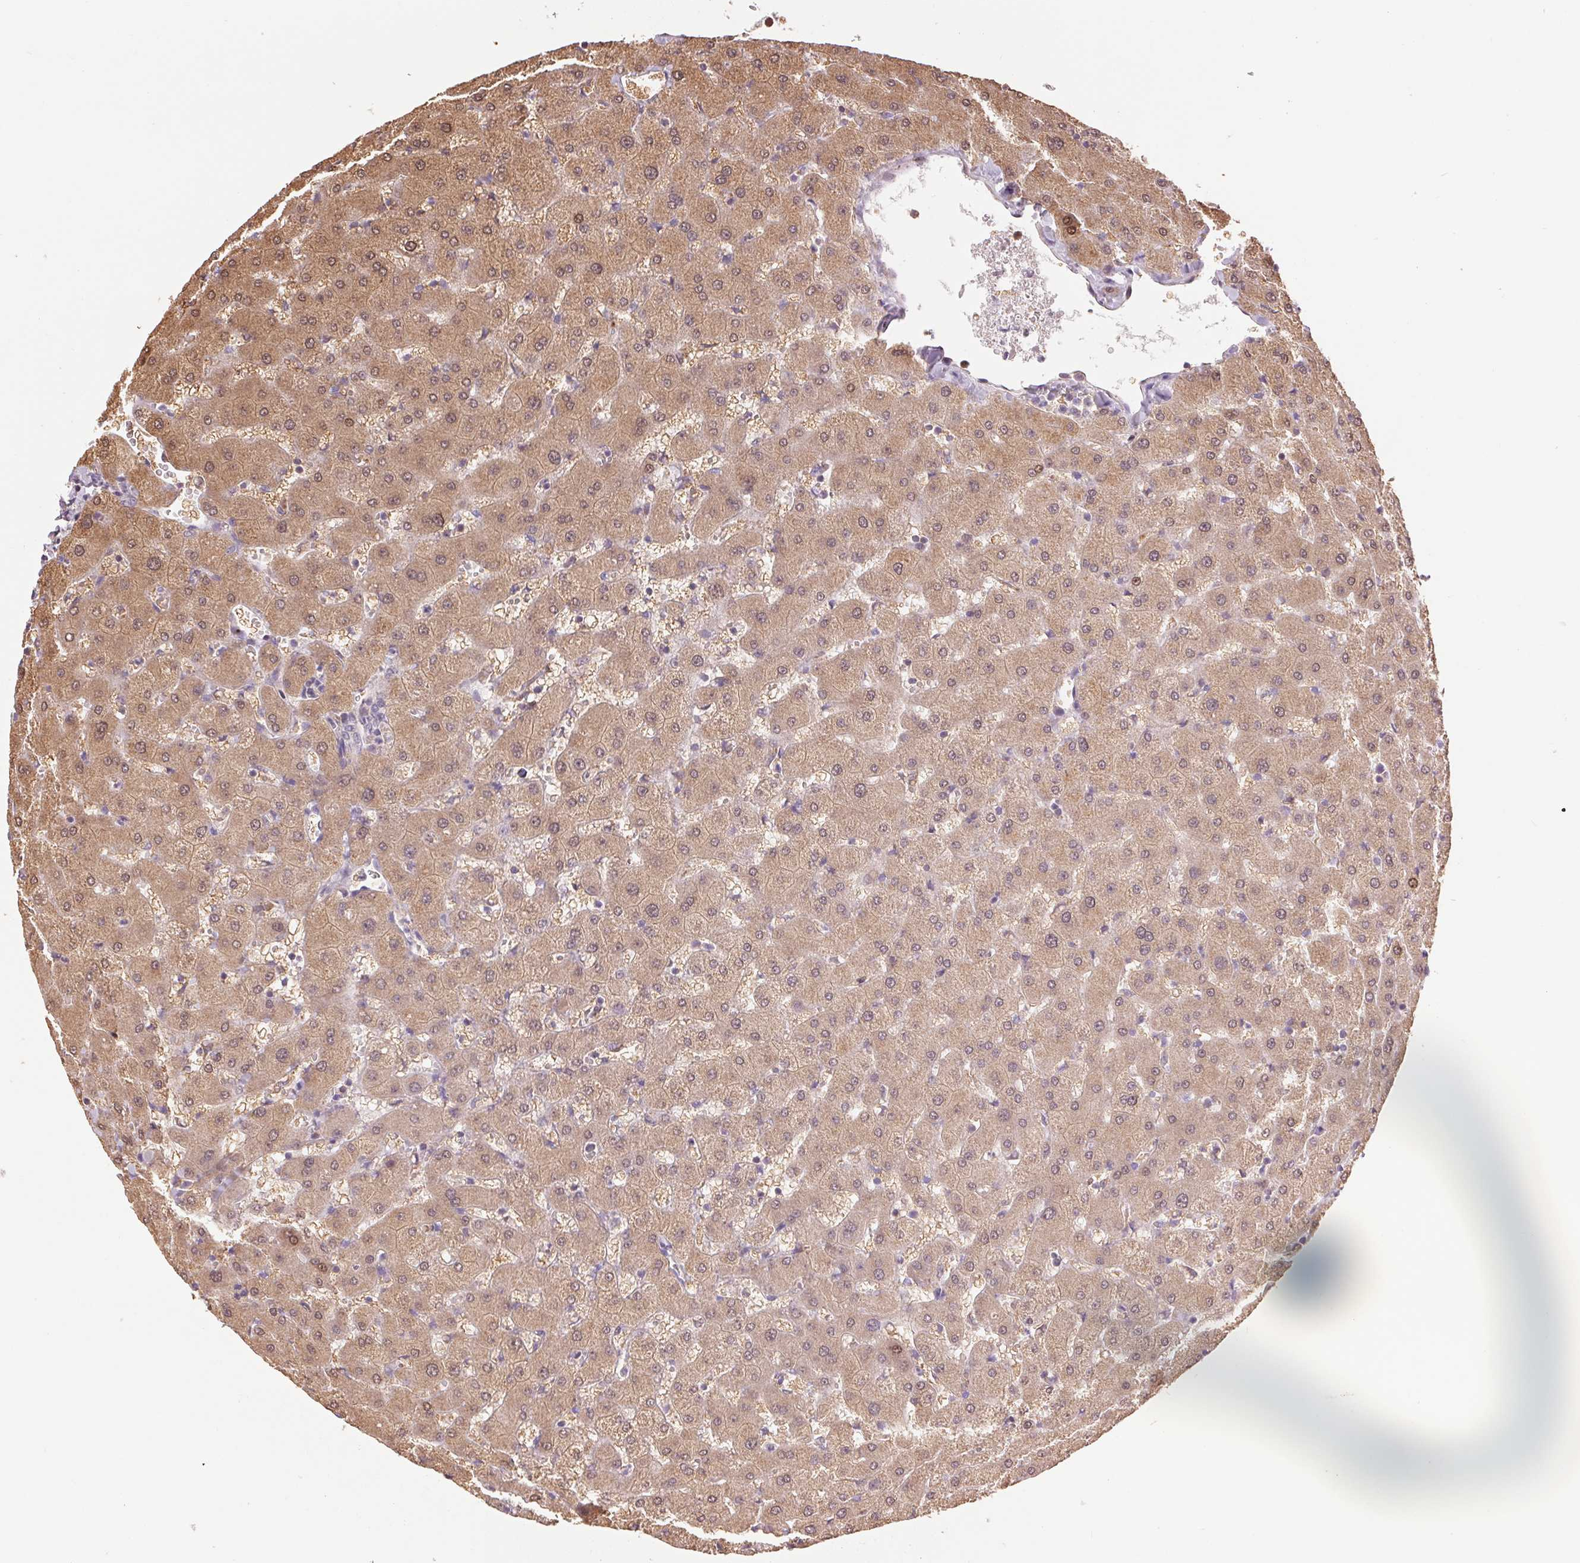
{"staining": {"intensity": "negative", "quantity": "none", "location": "none"}, "tissue": "liver", "cell_type": "Cholangiocytes", "image_type": "normal", "snomed": [{"axis": "morphology", "description": "Normal tissue, NOS"}, {"axis": "topography", "description": "Liver"}], "caption": "Immunohistochemistry micrograph of benign liver: liver stained with DAB shows no significant protein expression in cholangiocytes.", "gene": "DGUOK", "patient": {"sex": "female", "age": 63}}